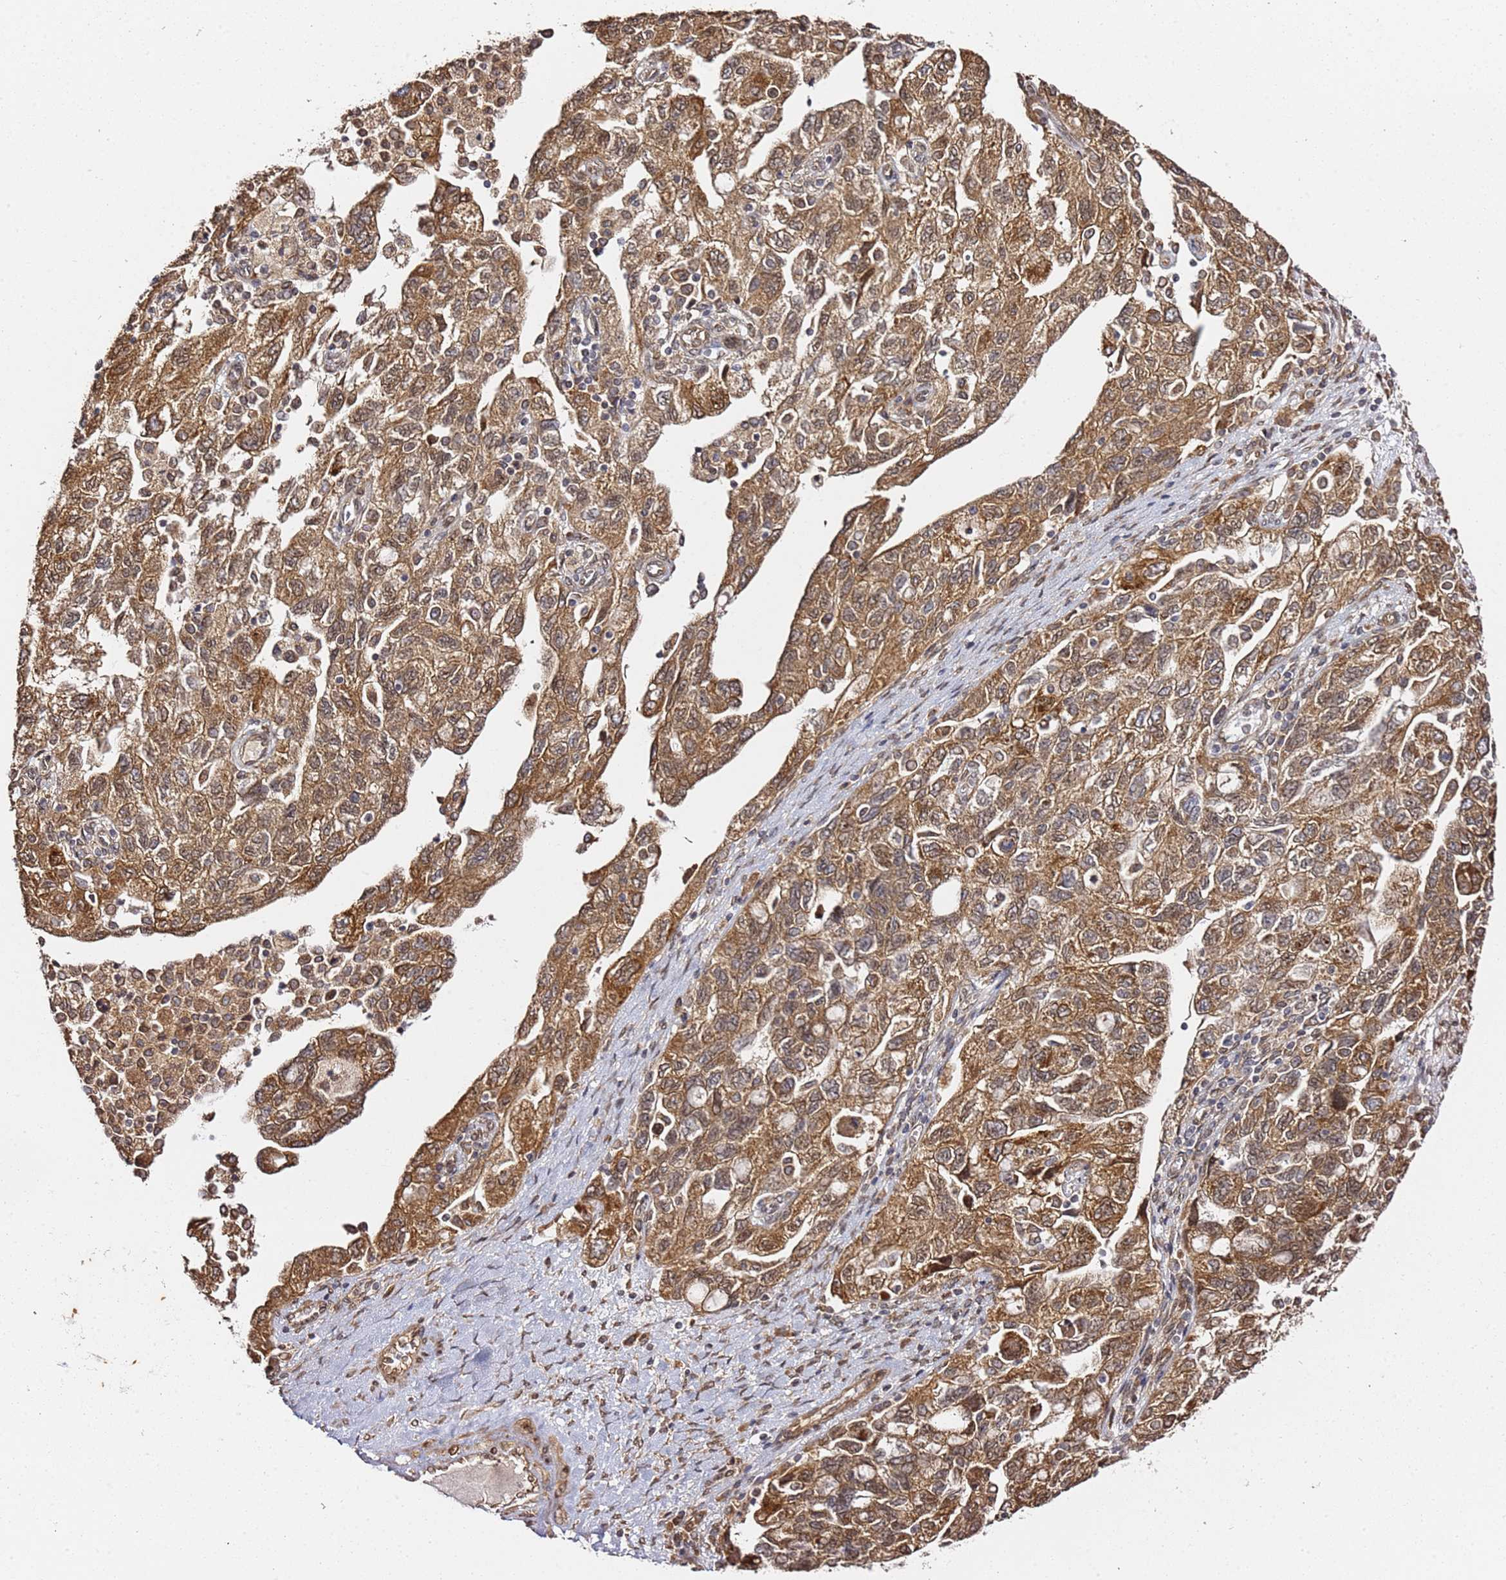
{"staining": {"intensity": "moderate", "quantity": ">75%", "location": "cytoplasmic/membranous"}, "tissue": "ovarian cancer", "cell_type": "Tumor cells", "image_type": "cancer", "snomed": [{"axis": "morphology", "description": "Carcinoma, NOS"}, {"axis": "morphology", "description": "Cystadenocarcinoma, serous, NOS"}, {"axis": "topography", "description": "Ovary"}], "caption": "Immunohistochemical staining of carcinoma (ovarian) exhibits medium levels of moderate cytoplasmic/membranous protein positivity in approximately >75% of tumor cells.", "gene": "PRKAB2", "patient": {"sex": "female", "age": 69}}